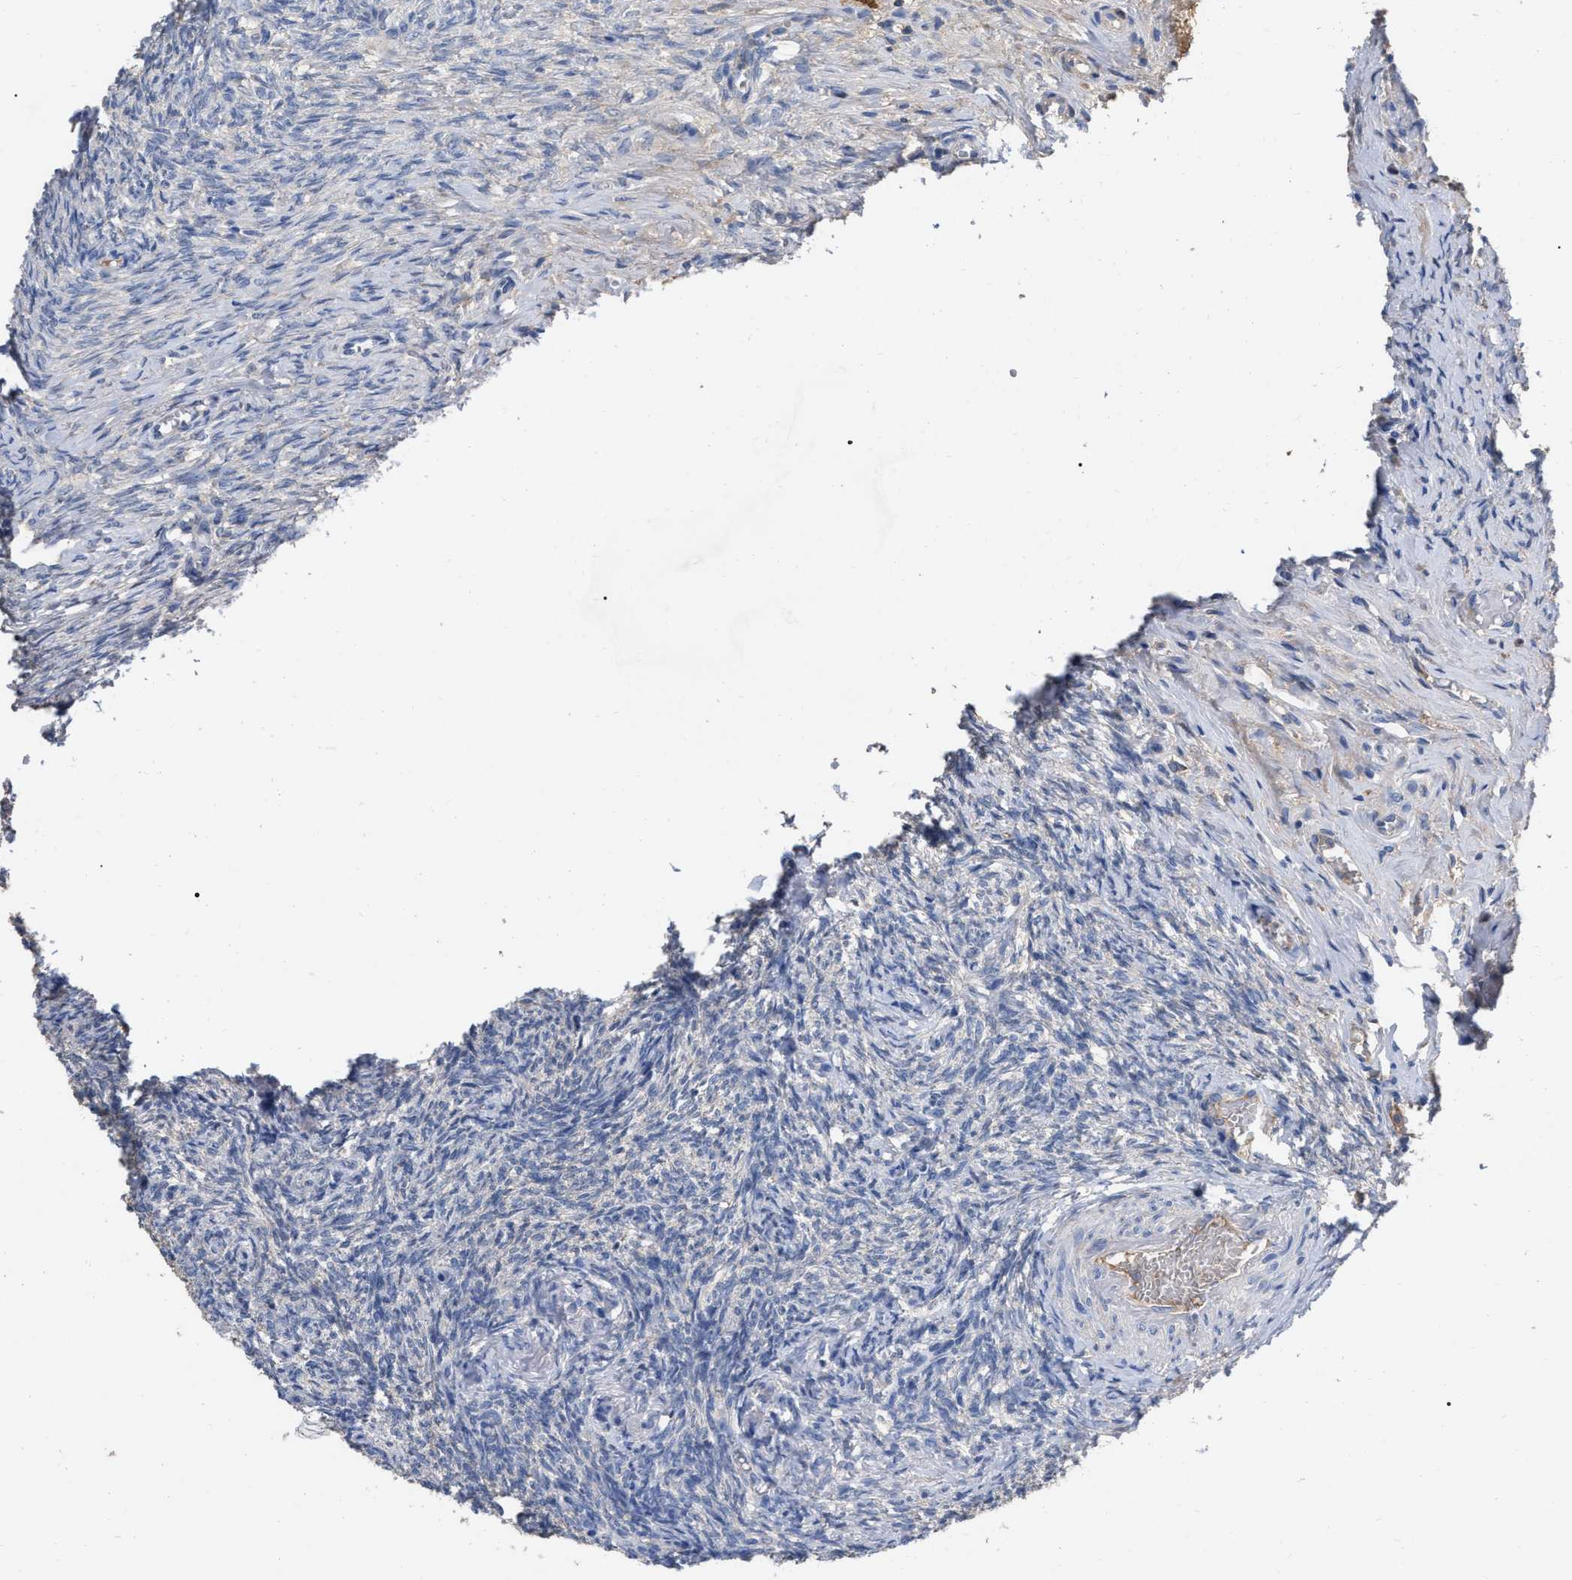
{"staining": {"intensity": "weak", "quantity": ">75%", "location": "cytoplasmic/membranous"}, "tissue": "ovary", "cell_type": "Follicle cells", "image_type": "normal", "snomed": [{"axis": "morphology", "description": "Normal tissue, NOS"}, {"axis": "topography", "description": "Ovary"}], "caption": "Protein analysis of benign ovary demonstrates weak cytoplasmic/membranous expression in about >75% of follicle cells.", "gene": "GPR179", "patient": {"sex": "female", "age": 41}}